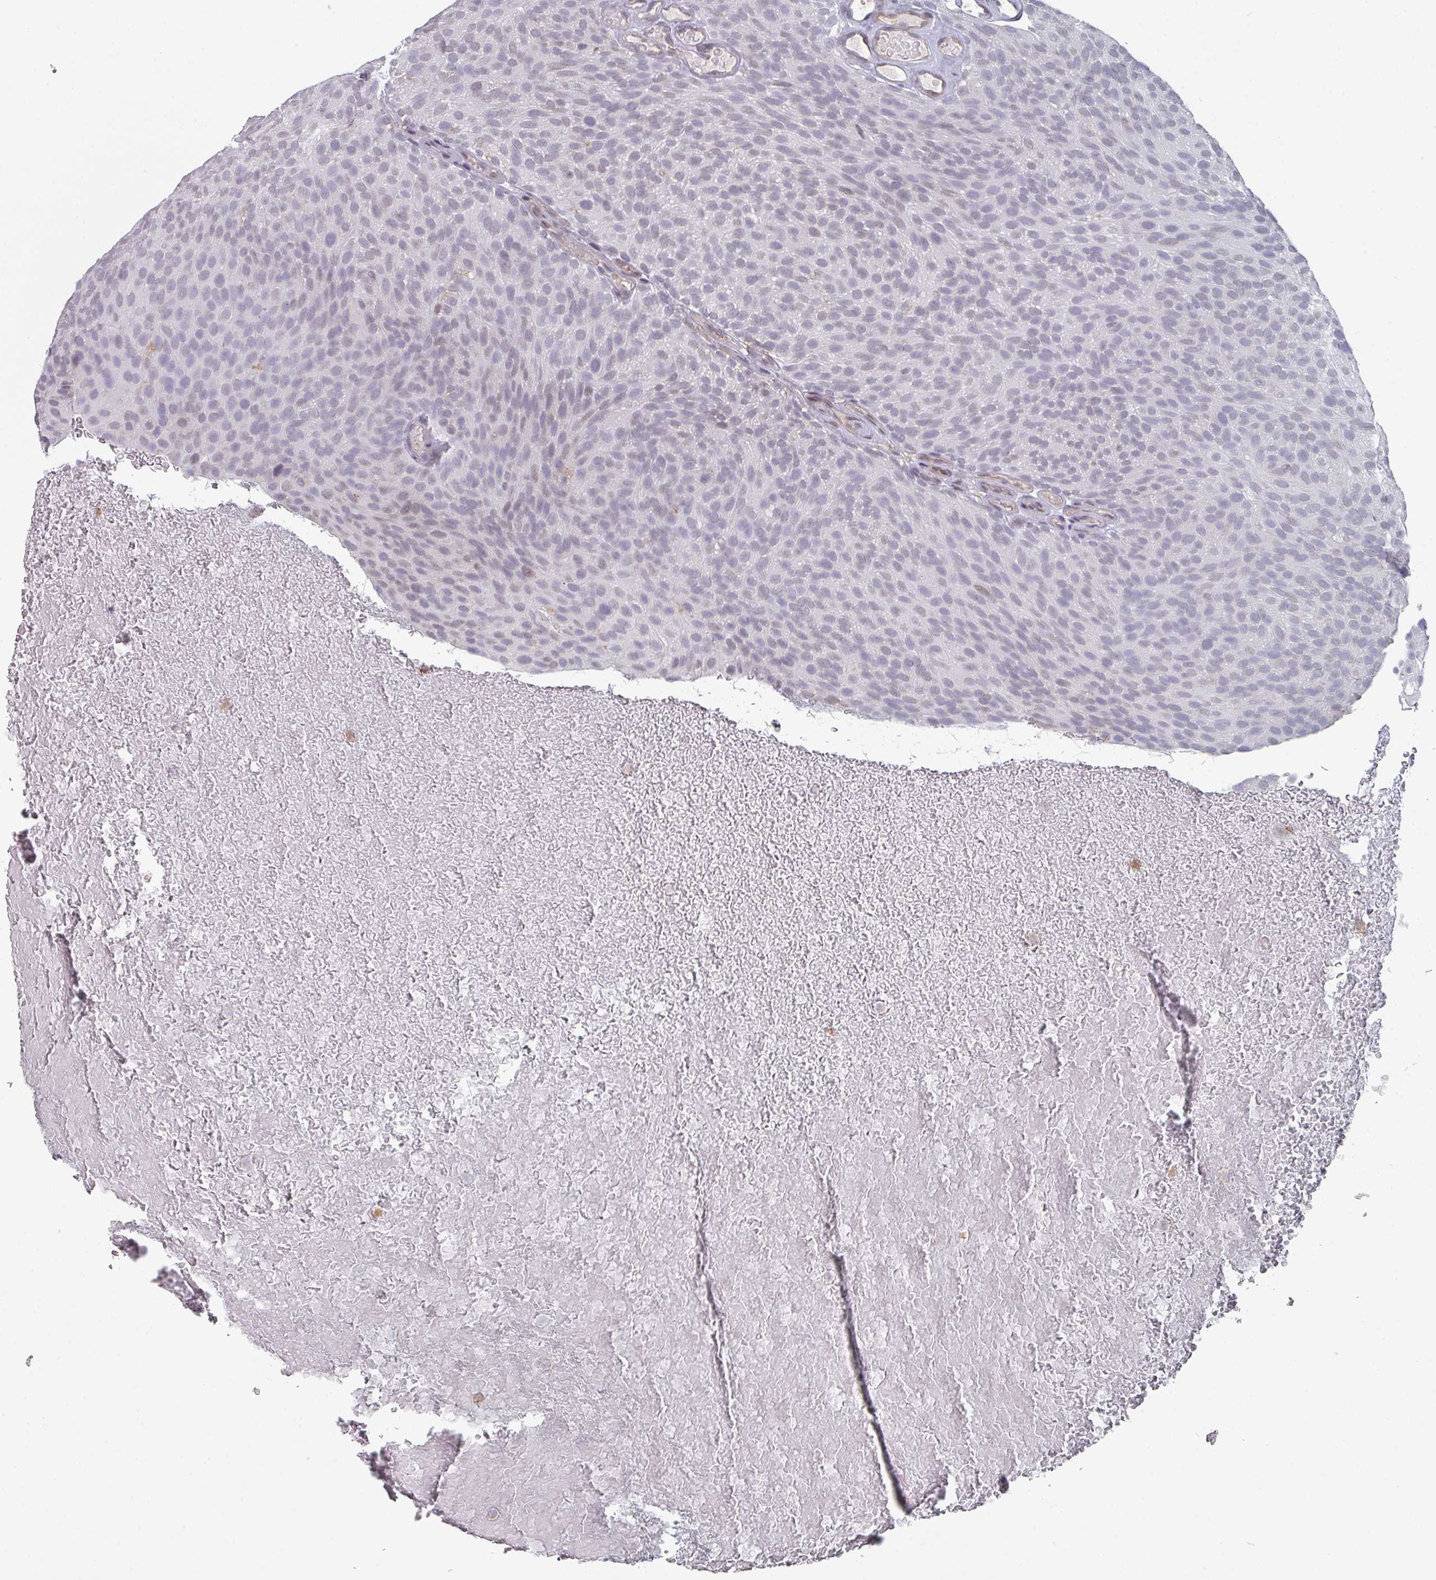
{"staining": {"intensity": "weak", "quantity": "<25%", "location": "nuclear"}, "tissue": "urothelial cancer", "cell_type": "Tumor cells", "image_type": "cancer", "snomed": [{"axis": "morphology", "description": "Urothelial carcinoma, Low grade"}, {"axis": "topography", "description": "Urinary bladder"}], "caption": "Immunohistochemistry (IHC) photomicrograph of urothelial carcinoma (low-grade) stained for a protein (brown), which shows no expression in tumor cells.", "gene": "RASAL3", "patient": {"sex": "male", "age": 78}}